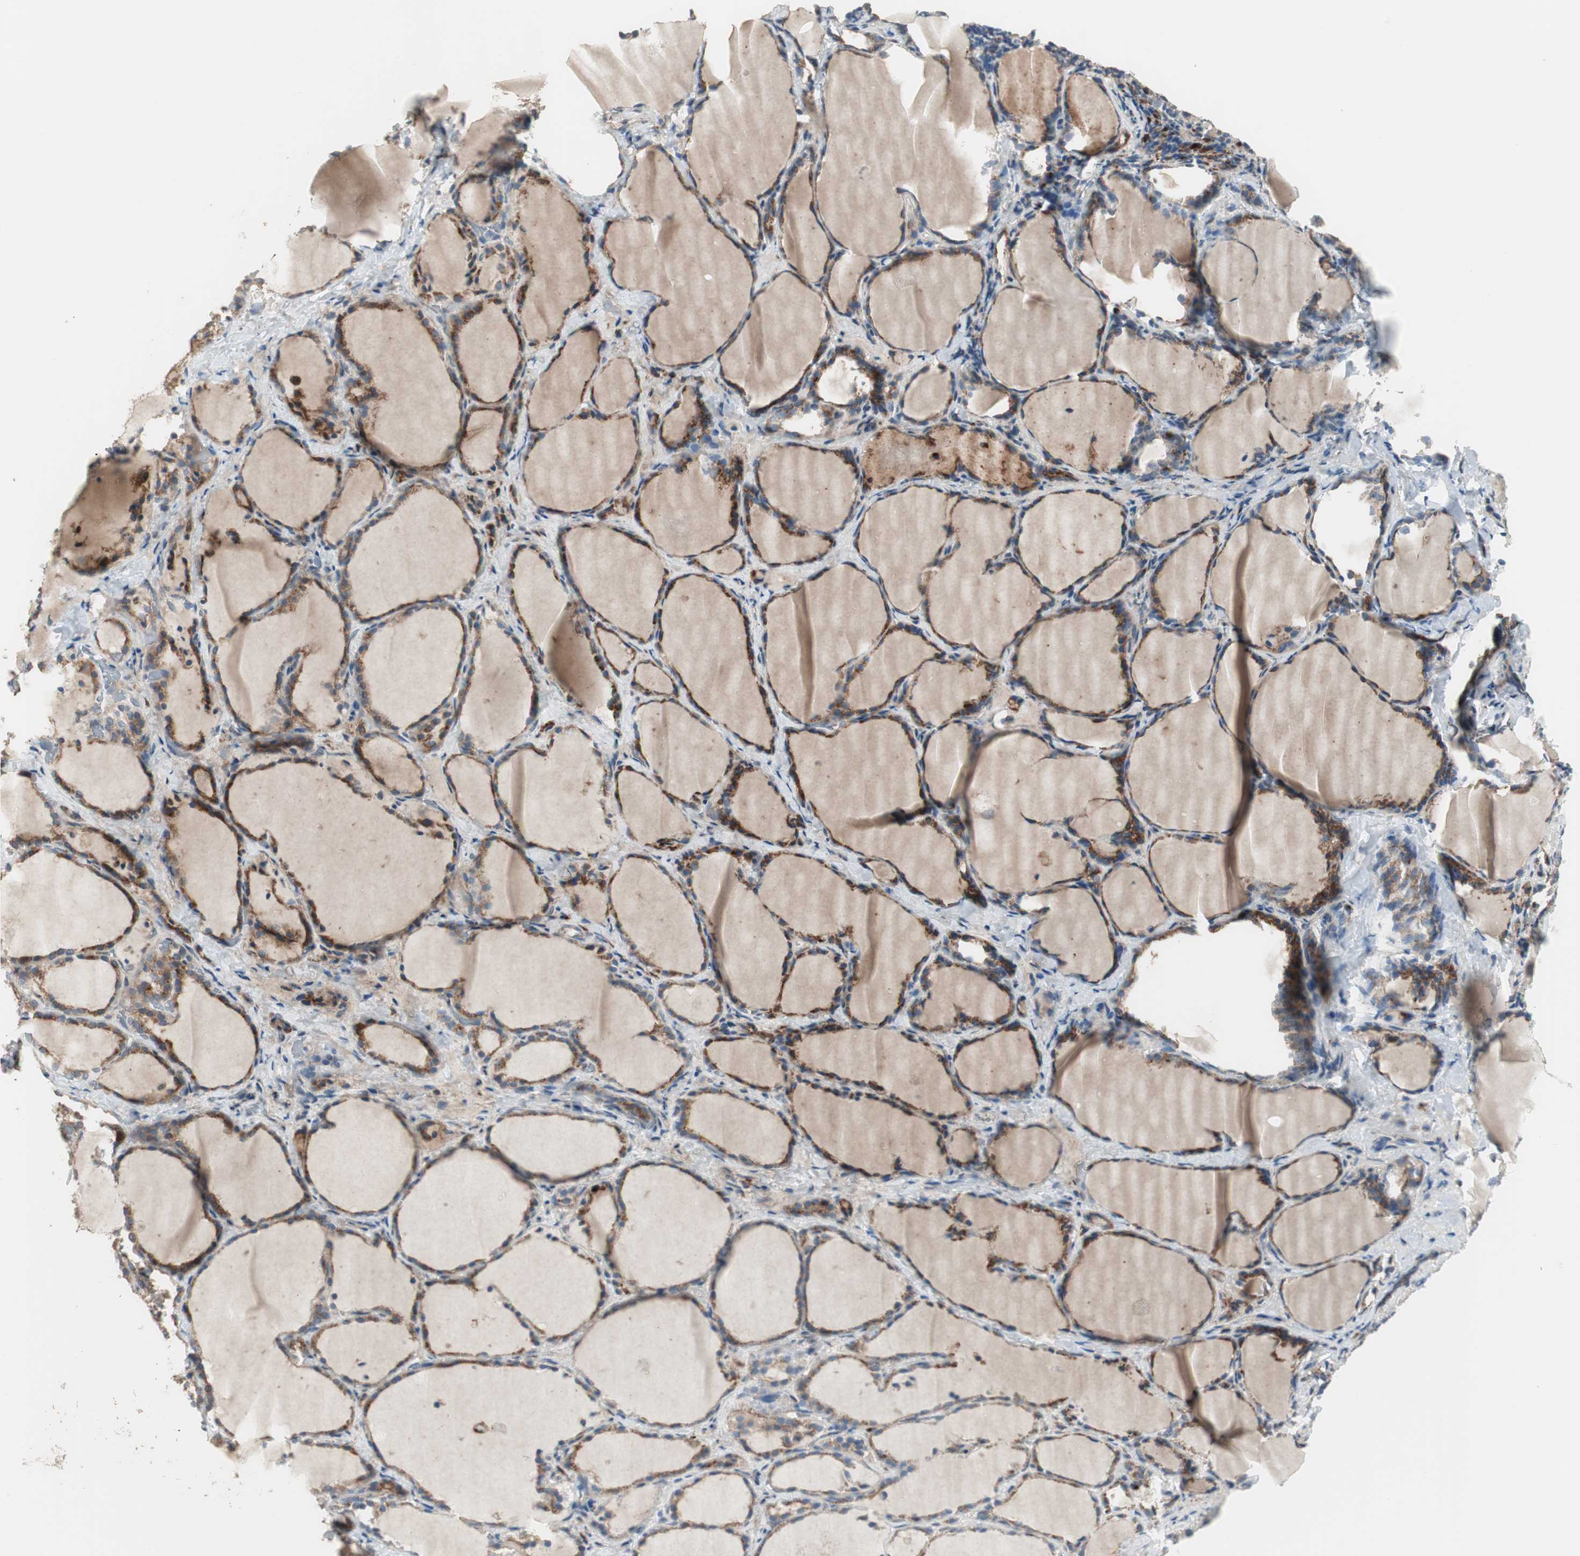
{"staining": {"intensity": "strong", "quantity": ">75%", "location": "cytoplasmic/membranous"}, "tissue": "thyroid gland", "cell_type": "Glandular cells", "image_type": "normal", "snomed": [{"axis": "morphology", "description": "Normal tissue, NOS"}, {"axis": "morphology", "description": "Papillary adenocarcinoma, NOS"}, {"axis": "topography", "description": "Thyroid gland"}], "caption": "Immunohistochemical staining of benign human thyroid gland reveals high levels of strong cytoplasmic/membranous staining in about >75% of glandular cells.", "gene": "RARRES1", "patient": {"sex": "female", "age": 30}}